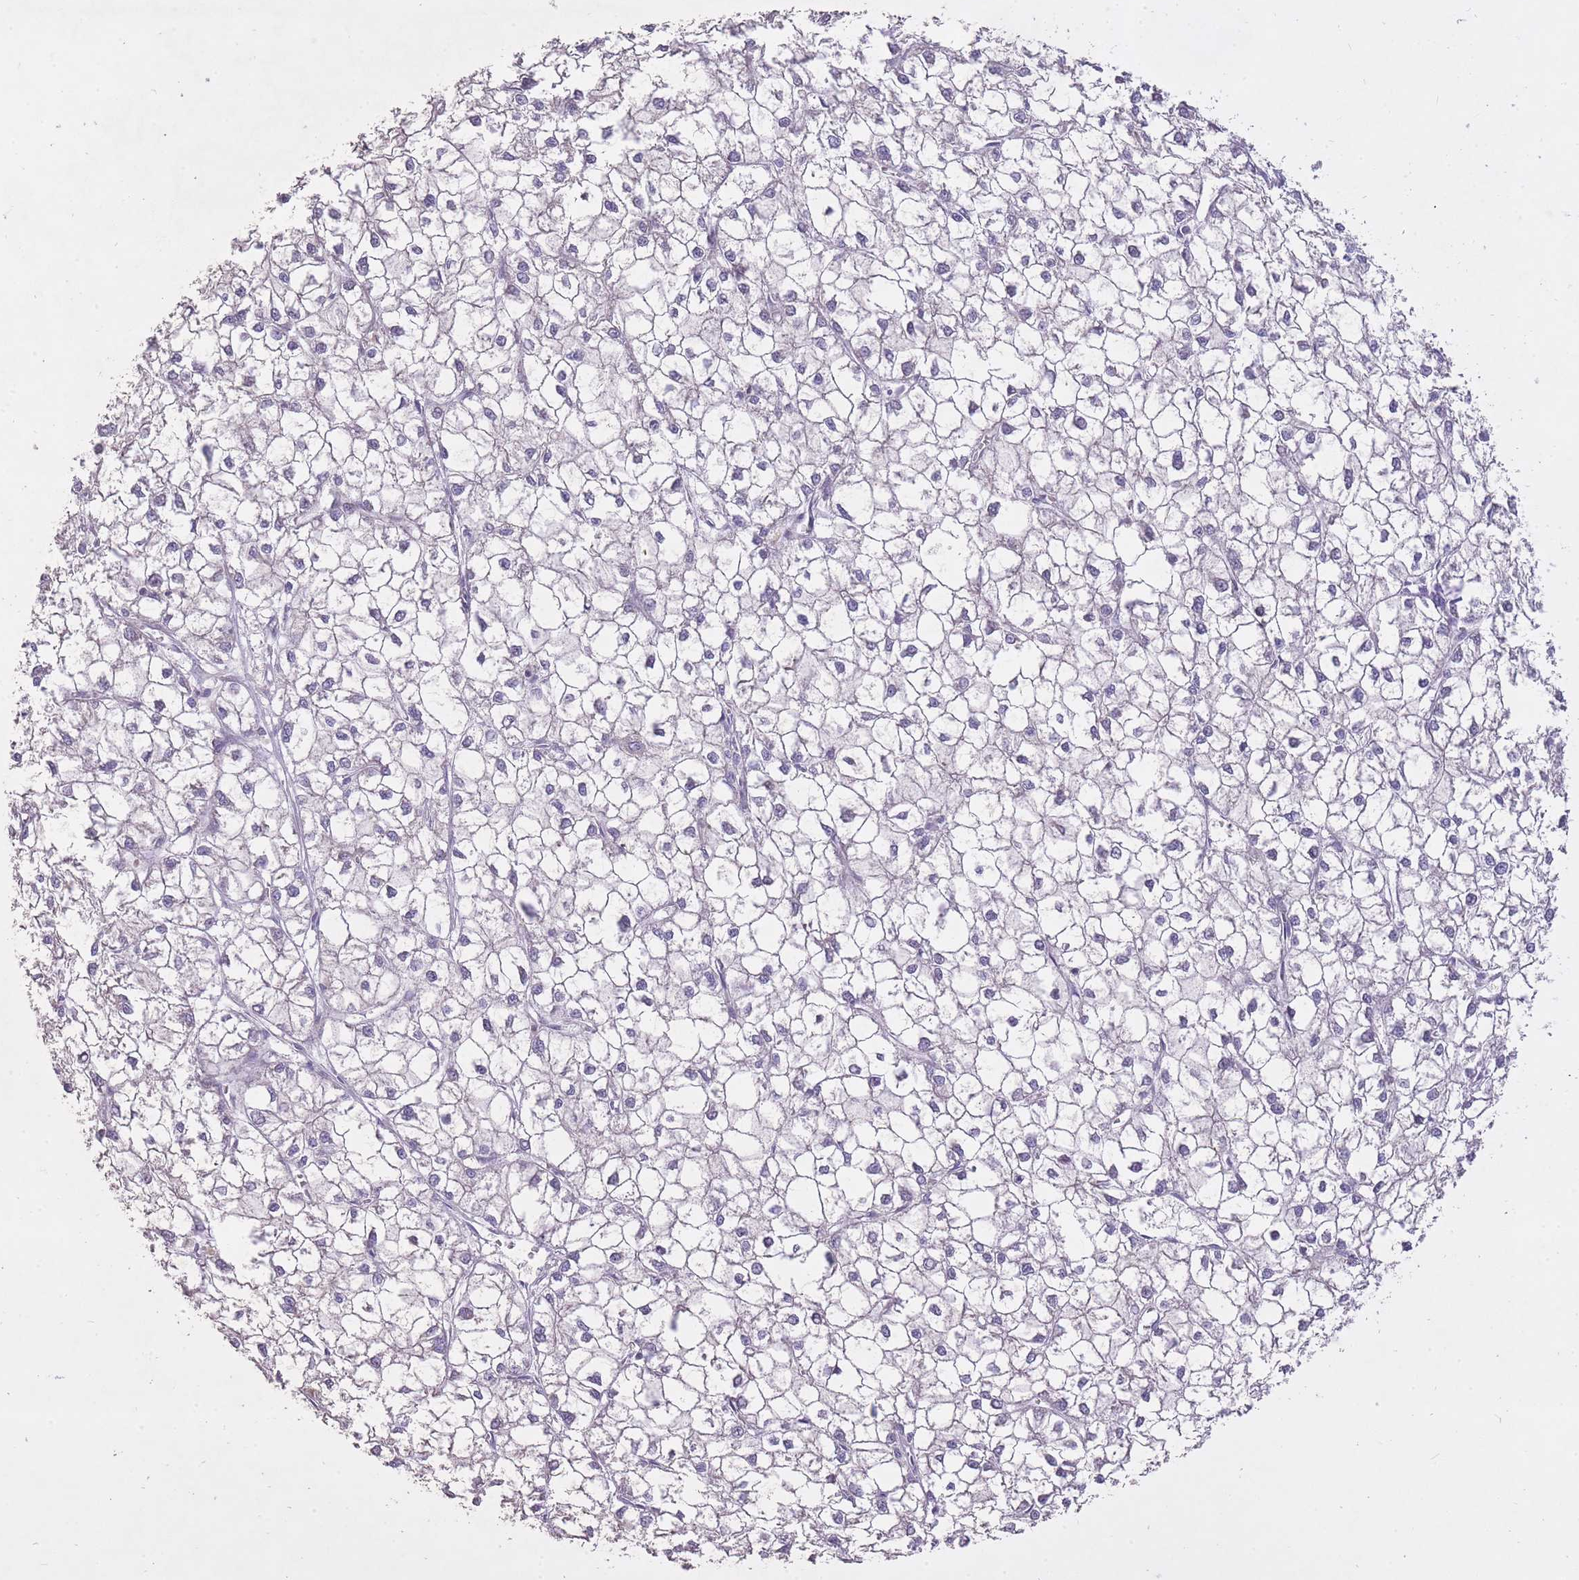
{"staining": {"intensity": "negative", "quantity": "none", "location": "none"}, "tissue": "liver cancer", "cell_type": "Tumor cells", "image_type": "cancer", "snomed": [{"axis": "morphology", "description": "Carcinoma, Hepatocellular, NOS"}, {"axis": "topography", "description": "Liver"}], "caption": "Immunohistochemistry (IHC) of human liver cancer (hepatocellular carcinoma) shows no staining in tumor cells.", "gene": "FRG2C", "patient": {"sex": "female", "age": 43}}